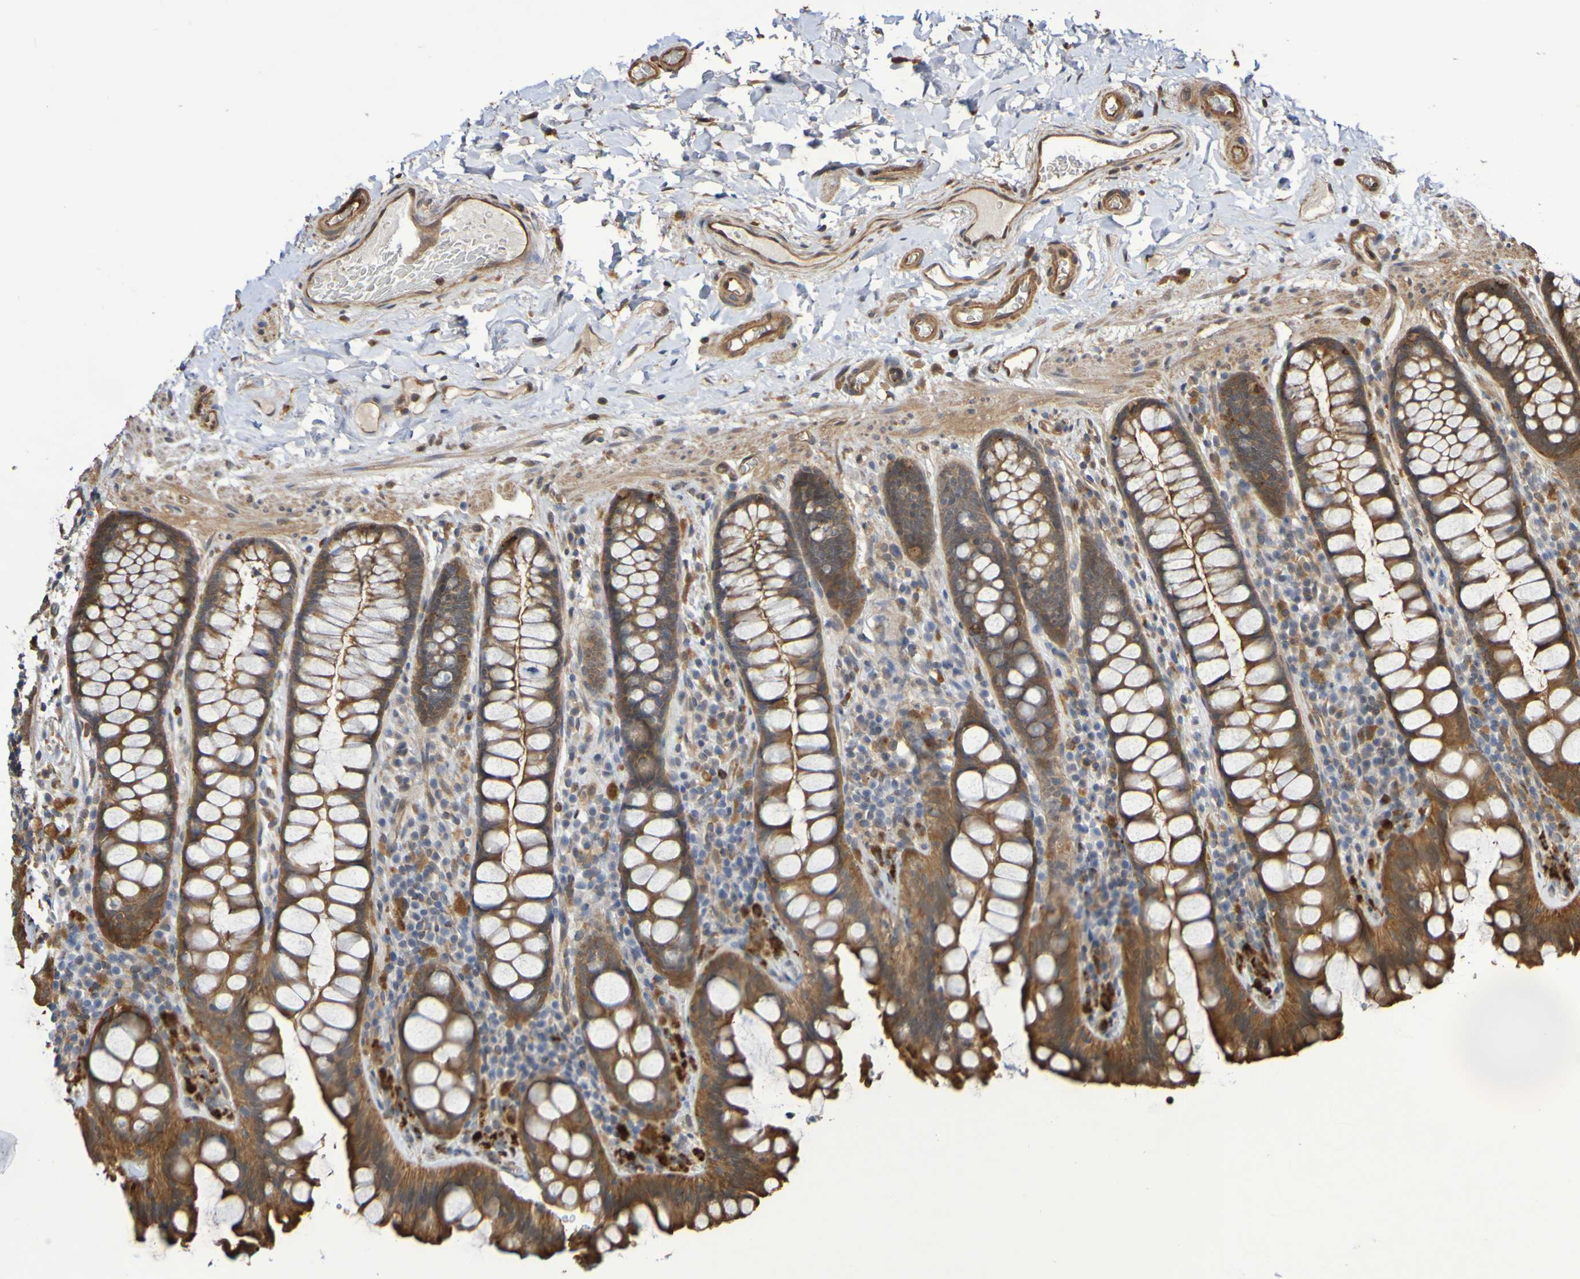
{"staining": {"intensity": "moderate", "quantity": ">75%", "location": "cytoplasmic/membranous"}, "tissue": "colon", "cell_type": "Endothelial cells", "image_type": "normal", "snomed": [{"axis": "morphology", "description": "Normal tissue, NOS"}, {"axis": "topography", "description": "Colon"}], "caption": "An image of human colon stained for a protein displays moderate cytoplasmic/membranous brown staining in endothelial cells. Immunohistochemistry stains the protein in brown and the nuclei are stained blue.", "gene": "SERPINB6", "patient": {"sex": "female", "age": 80}}